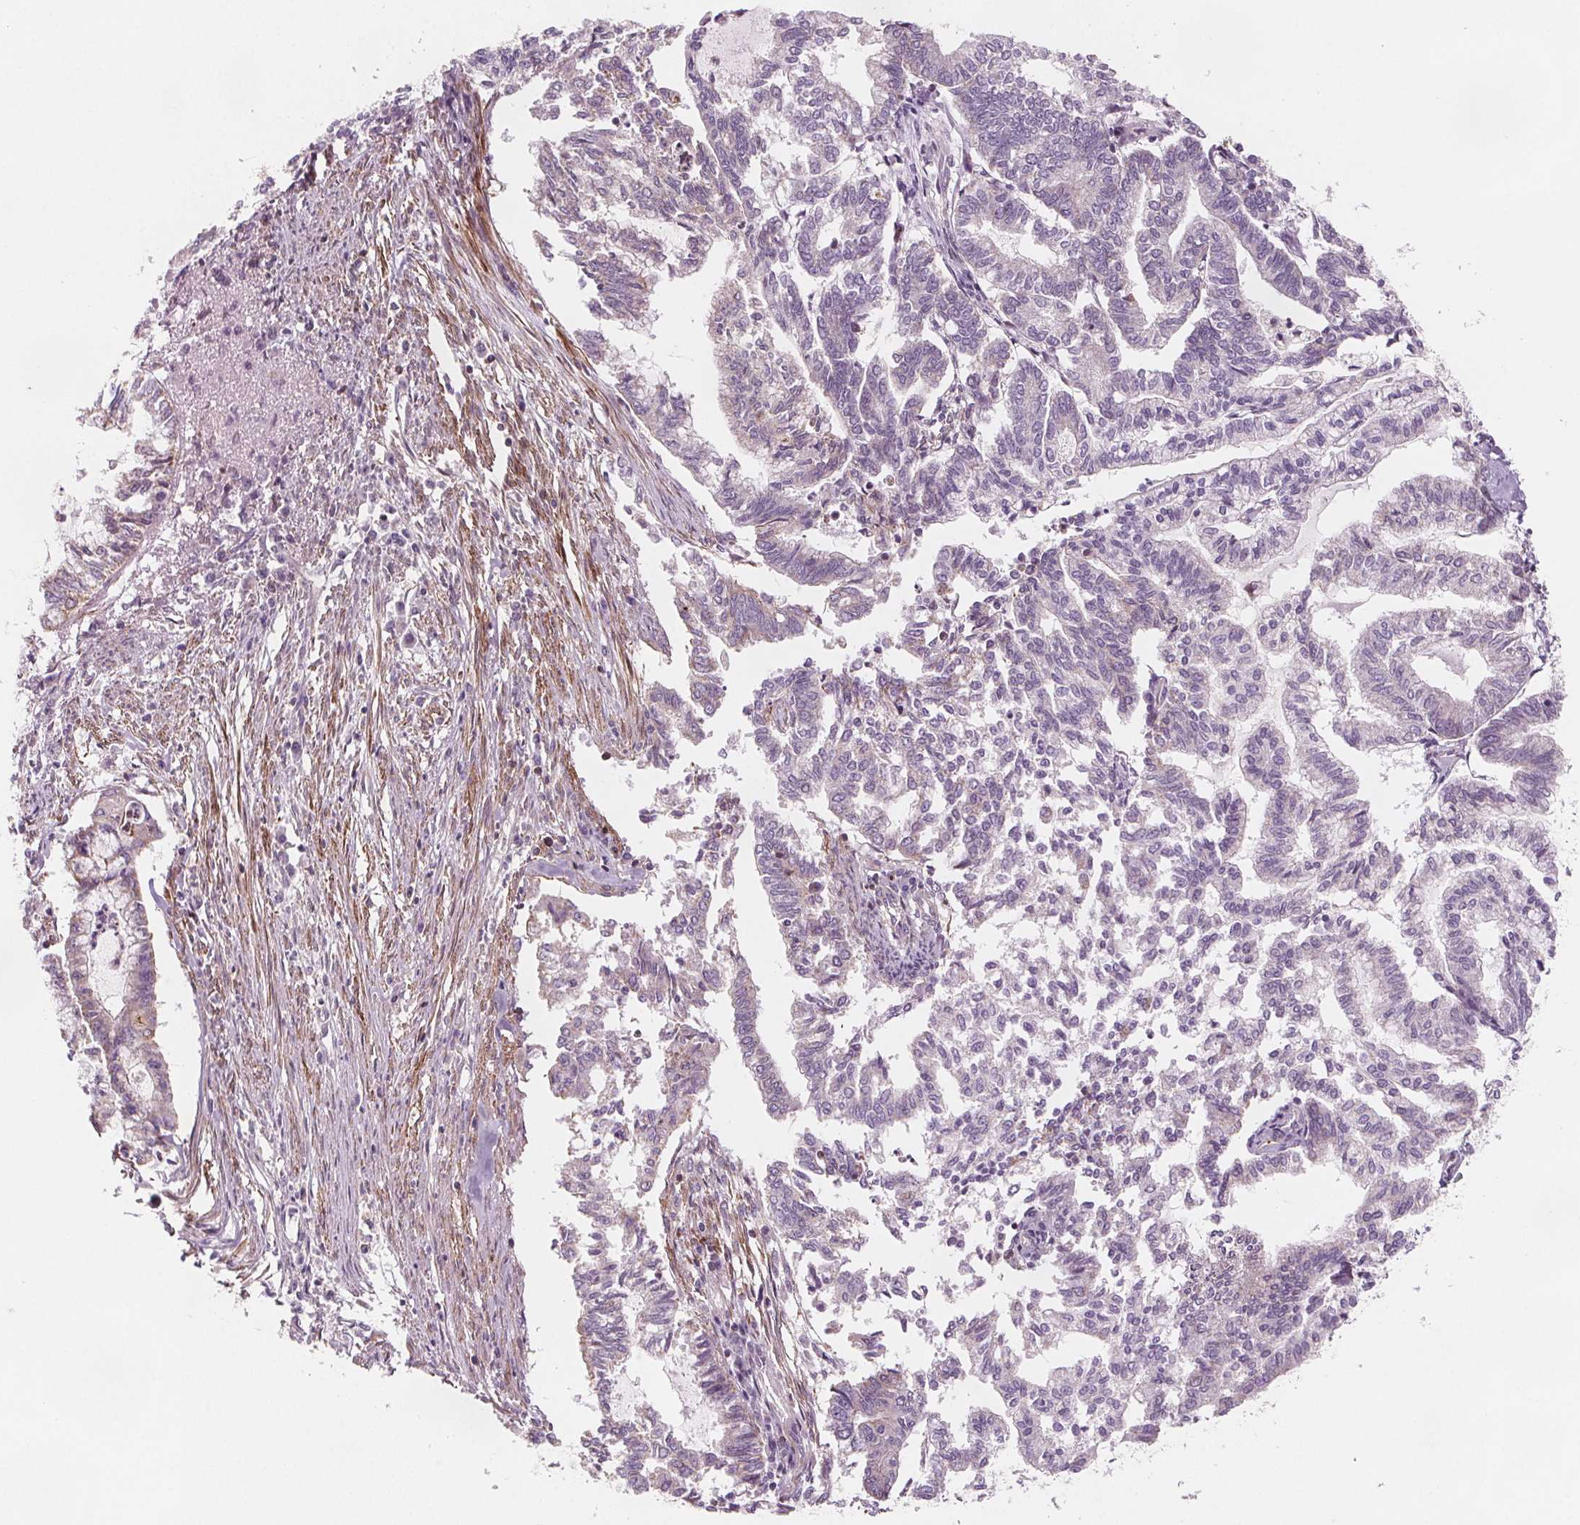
{"staining": {"intensity": "negative", "quantity": "none", "location": "none"}, "tissue": "endometrial cancer", "cell_type": "Tumor cells", "image_type": "cancer", "snomed": [{"axis": "morphology", "description": "Adenocarcinoma, NOS"}, {"axis": "topography", "description": "Endometrium"}], "caption": "High power microscopy image of an immunohistochemistry (IHC) image of adenocarcinoma (endometrial), revealing no significant expression in tumor cells. (Immunohistochemistry, brightfield microscopy, high magnification).", "gene": "ADAM33", "patient": {"sex": "female", "age": 79}}